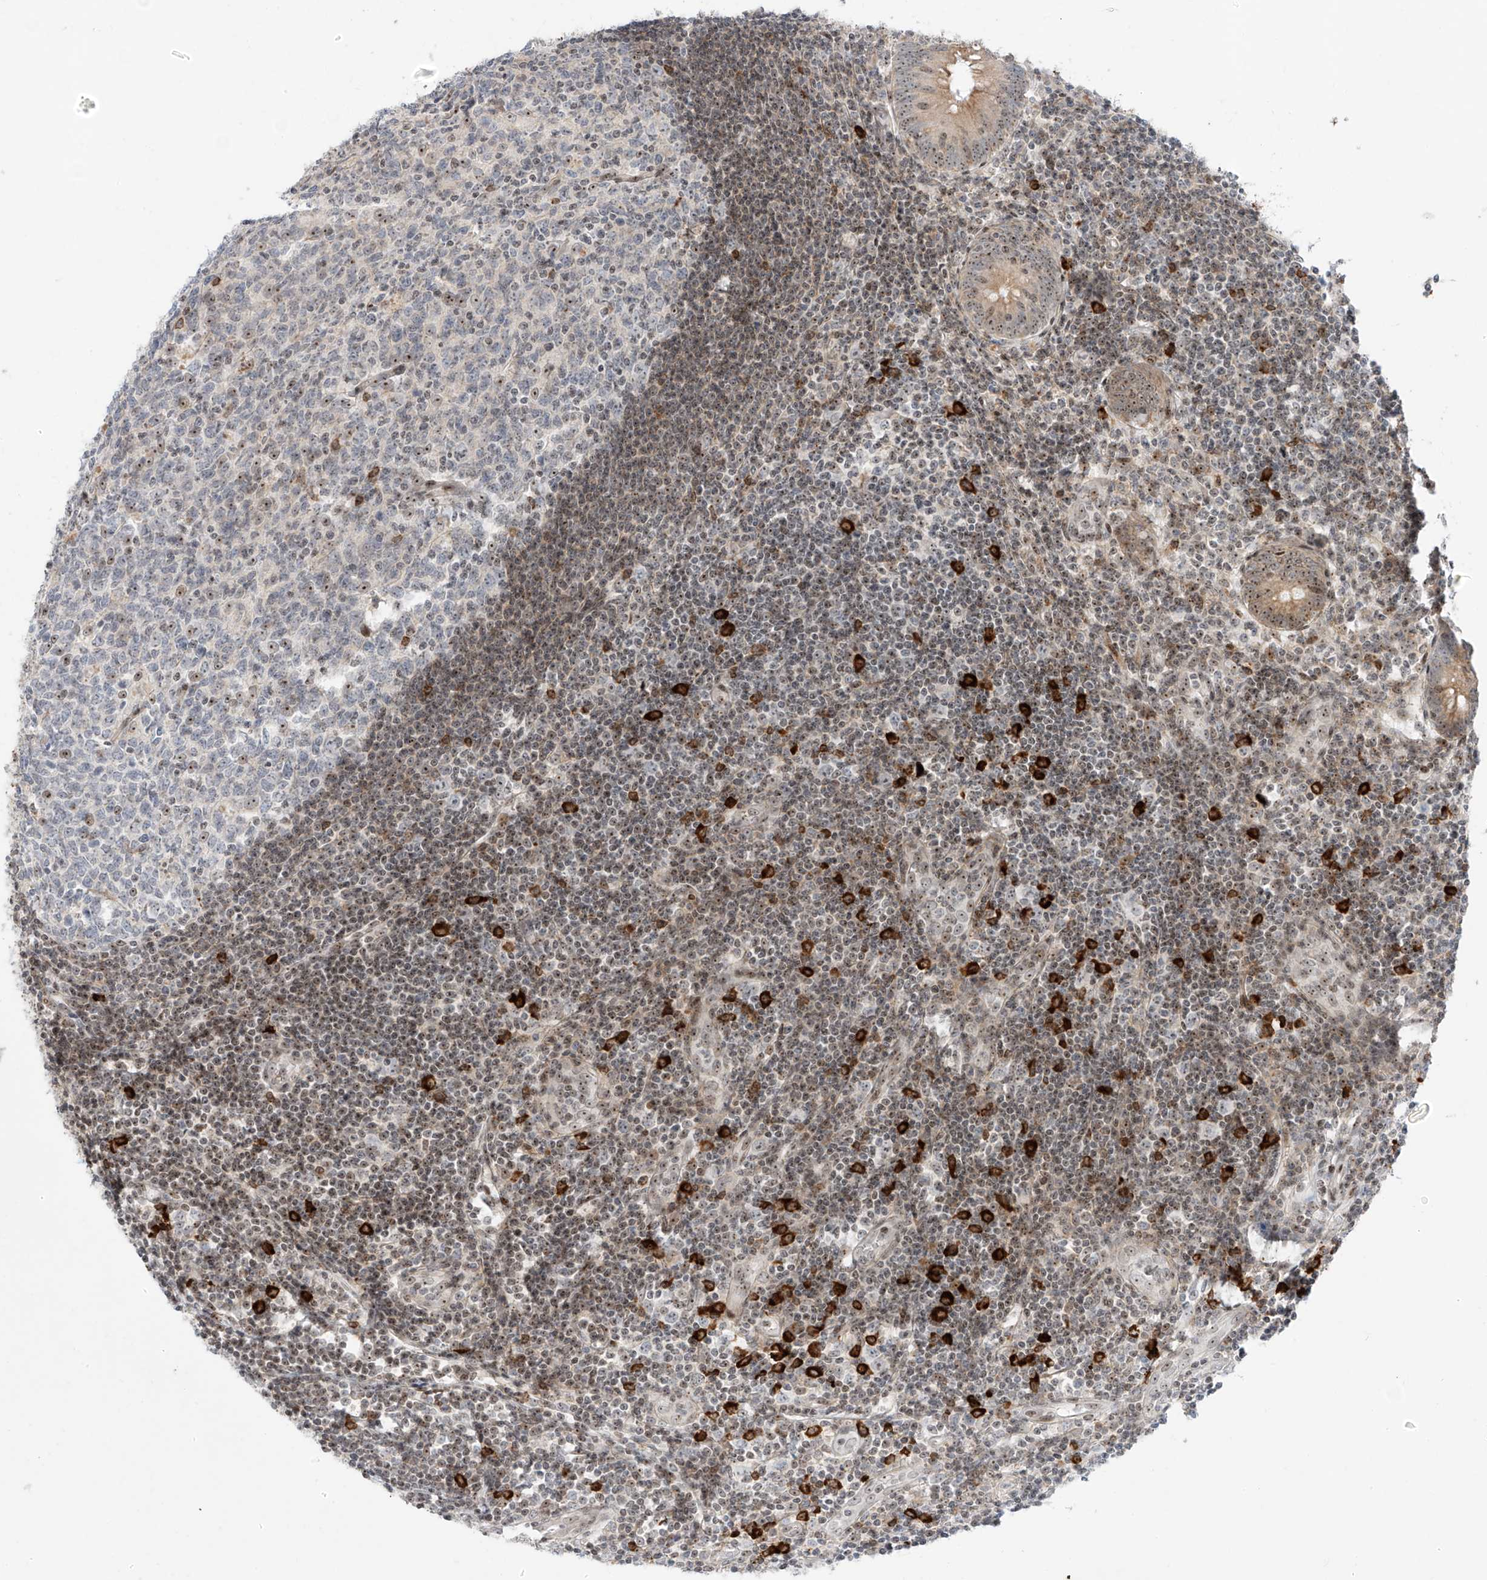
{"staining": {"intensity": "moderate", "quantity": ">75%", "location": "cytoplasmic/membranous,nuclear"}, "tissue": "appendix", "cell_type": "Glandular cells", "image_type": "normal", "snomed": [{"axis": "morphology", "description": "Normal tissue, NOS"}, {"axis": "topography", "description": "Appendix"}], "caption": "Glandular cells reveal medium levels of moderate cytoplasmic/membranous,nuclear expression in approximately >75% of cells in benign appendix.", "gene": "ZNF512", "patient": {"sex": "female", "age": 54}}